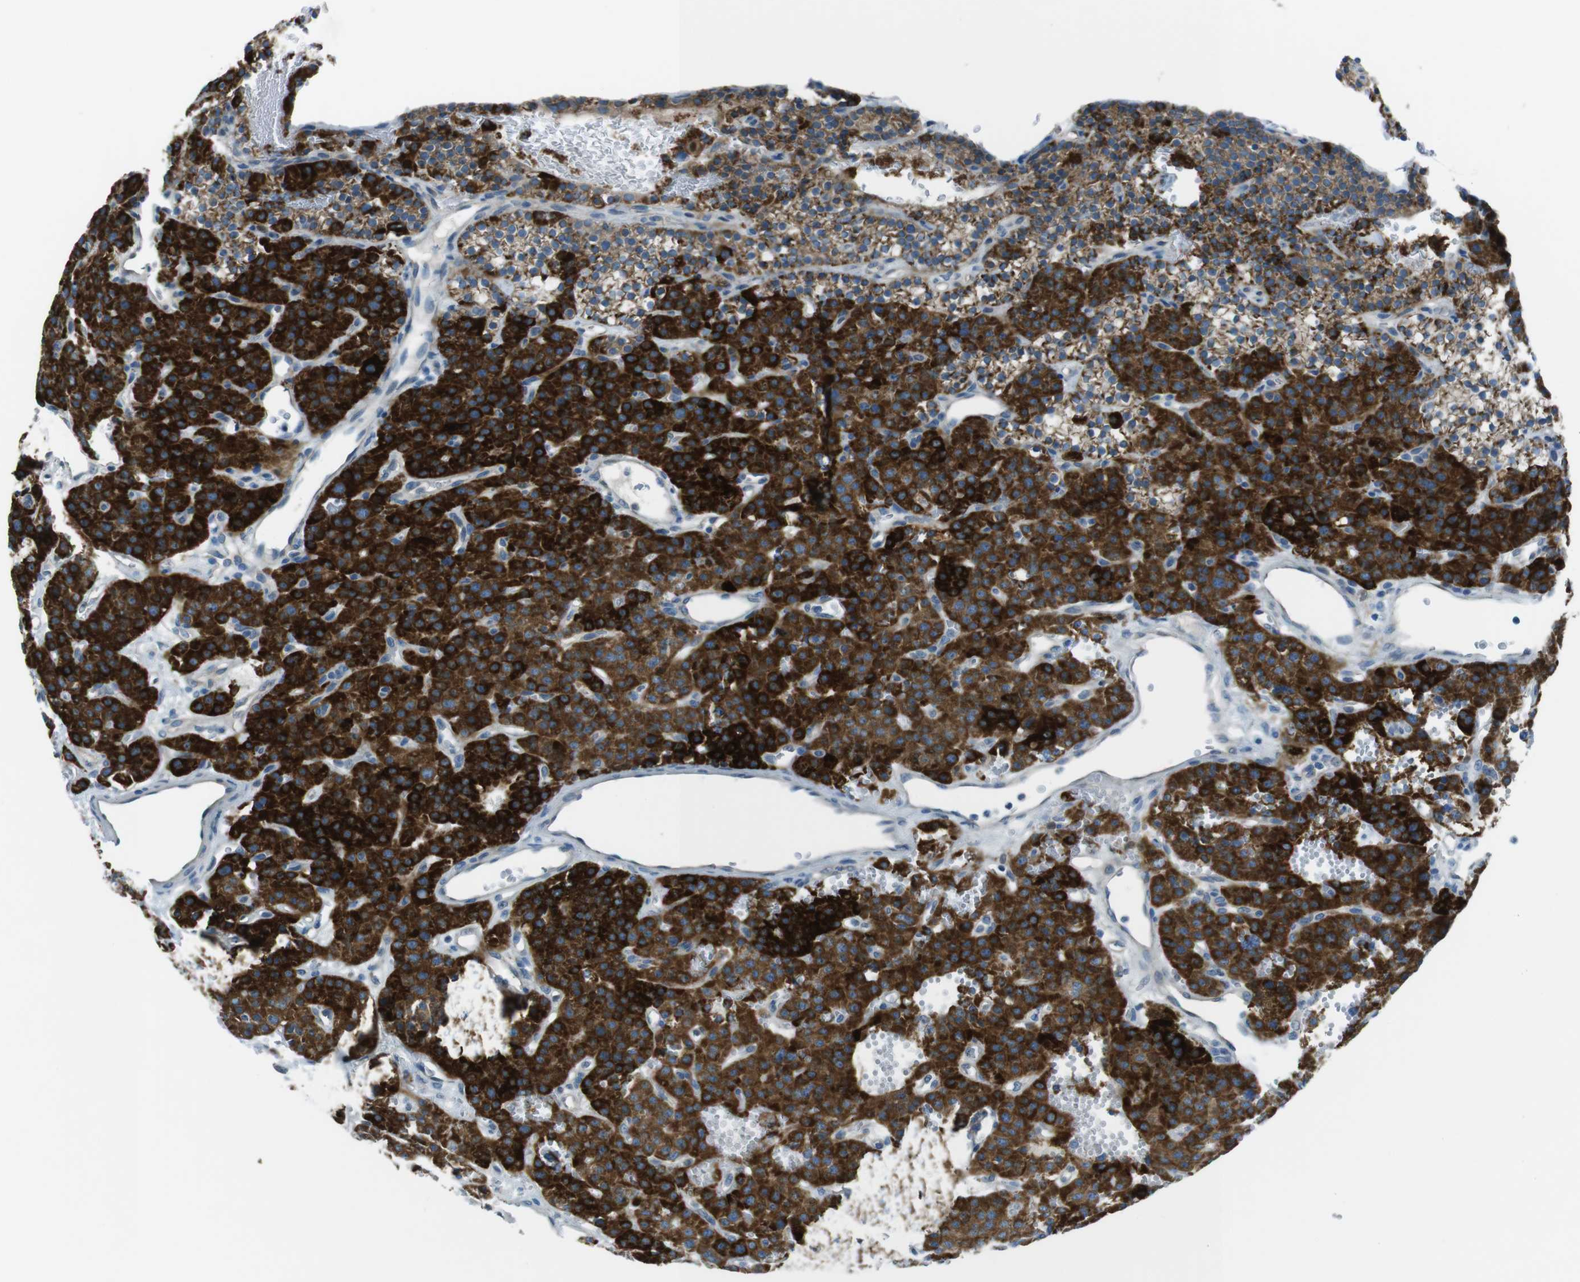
{"staining": {"intensity": "strong", "quantity": ">75%", "location": "cytoplasmic/membranous"}, "tissue": "parathyroid gland", "cell_type": "Glandular cells", "image_type": "normal", "snomed": [{"axis": "morphology", "description": "Normal tissue, NOS"}, {"axis": "morphology", "description": "Adenoma, NOS"}, {"axis": "topography", "description": "Parathyroid gland"}], "caption": "Immunohistochemical staining of unremarkable parathyroid gland displays strong cytoplasmic/membranous protein expression in approximately >75% of glandular cells. (DAB IHC with brightfield microscopy, high magnification).", "gene": "TMEM41B", "patient": {"sex": "female", "age": 81}}